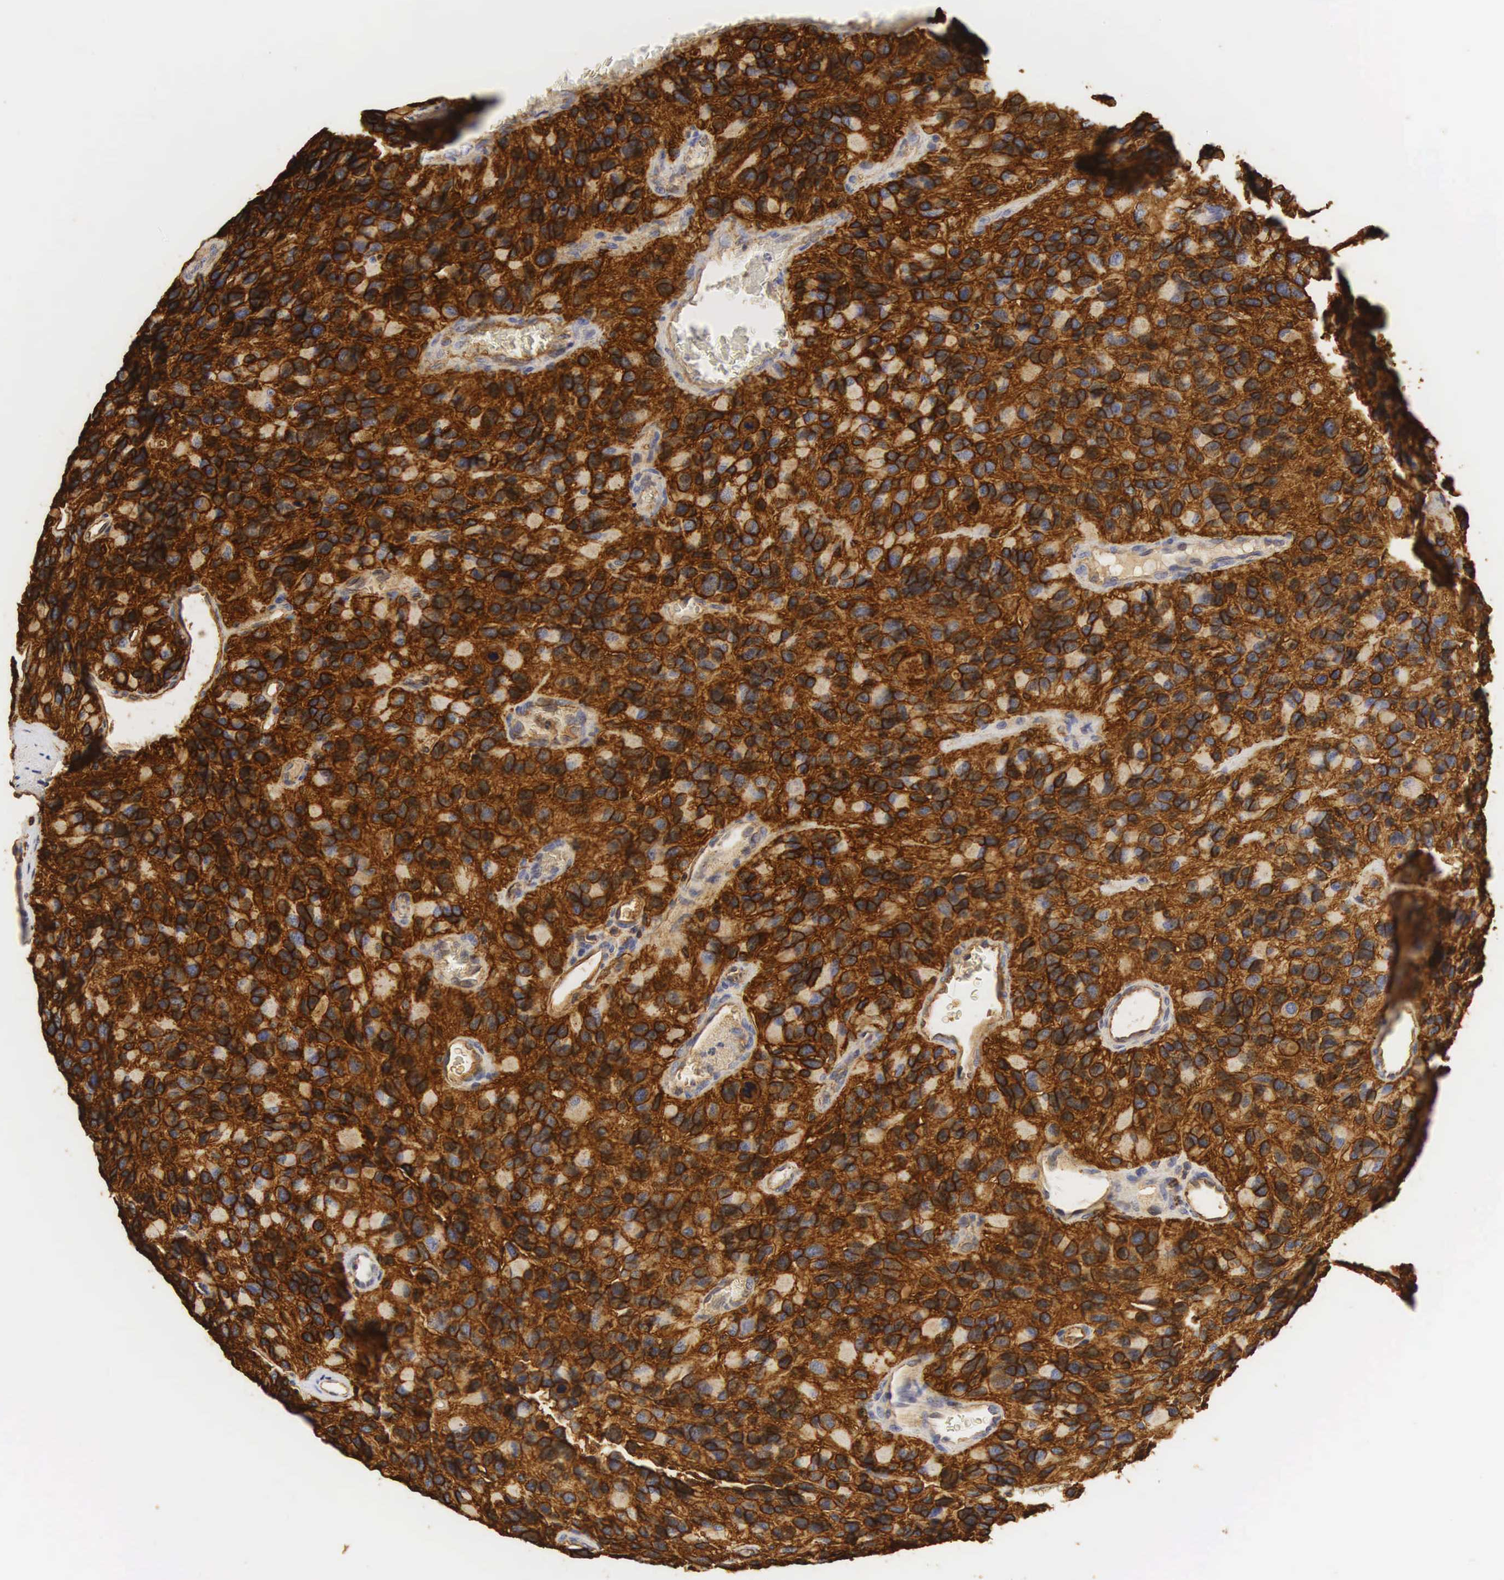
{"staining": {"intensity": "strong", "quantity": ">75%", "location": "cytoplasmic/membranous"}, "tissue": "glioma", "cell_type": "Tumor cells", "image_type": "cancer", "snomed": [{"axis": "morphology", "description": "Glioma, malignant, High grade"}, {"axis": "topography", "description": "Brain"}], "caption": "Protein expression analysis of human malignant high-grade glioma reveals strong cytoplasmic/membranous staining in about >75% of tumor cells.", "gene": "CD99", "patient": {"sex": "male", "age": 77}}